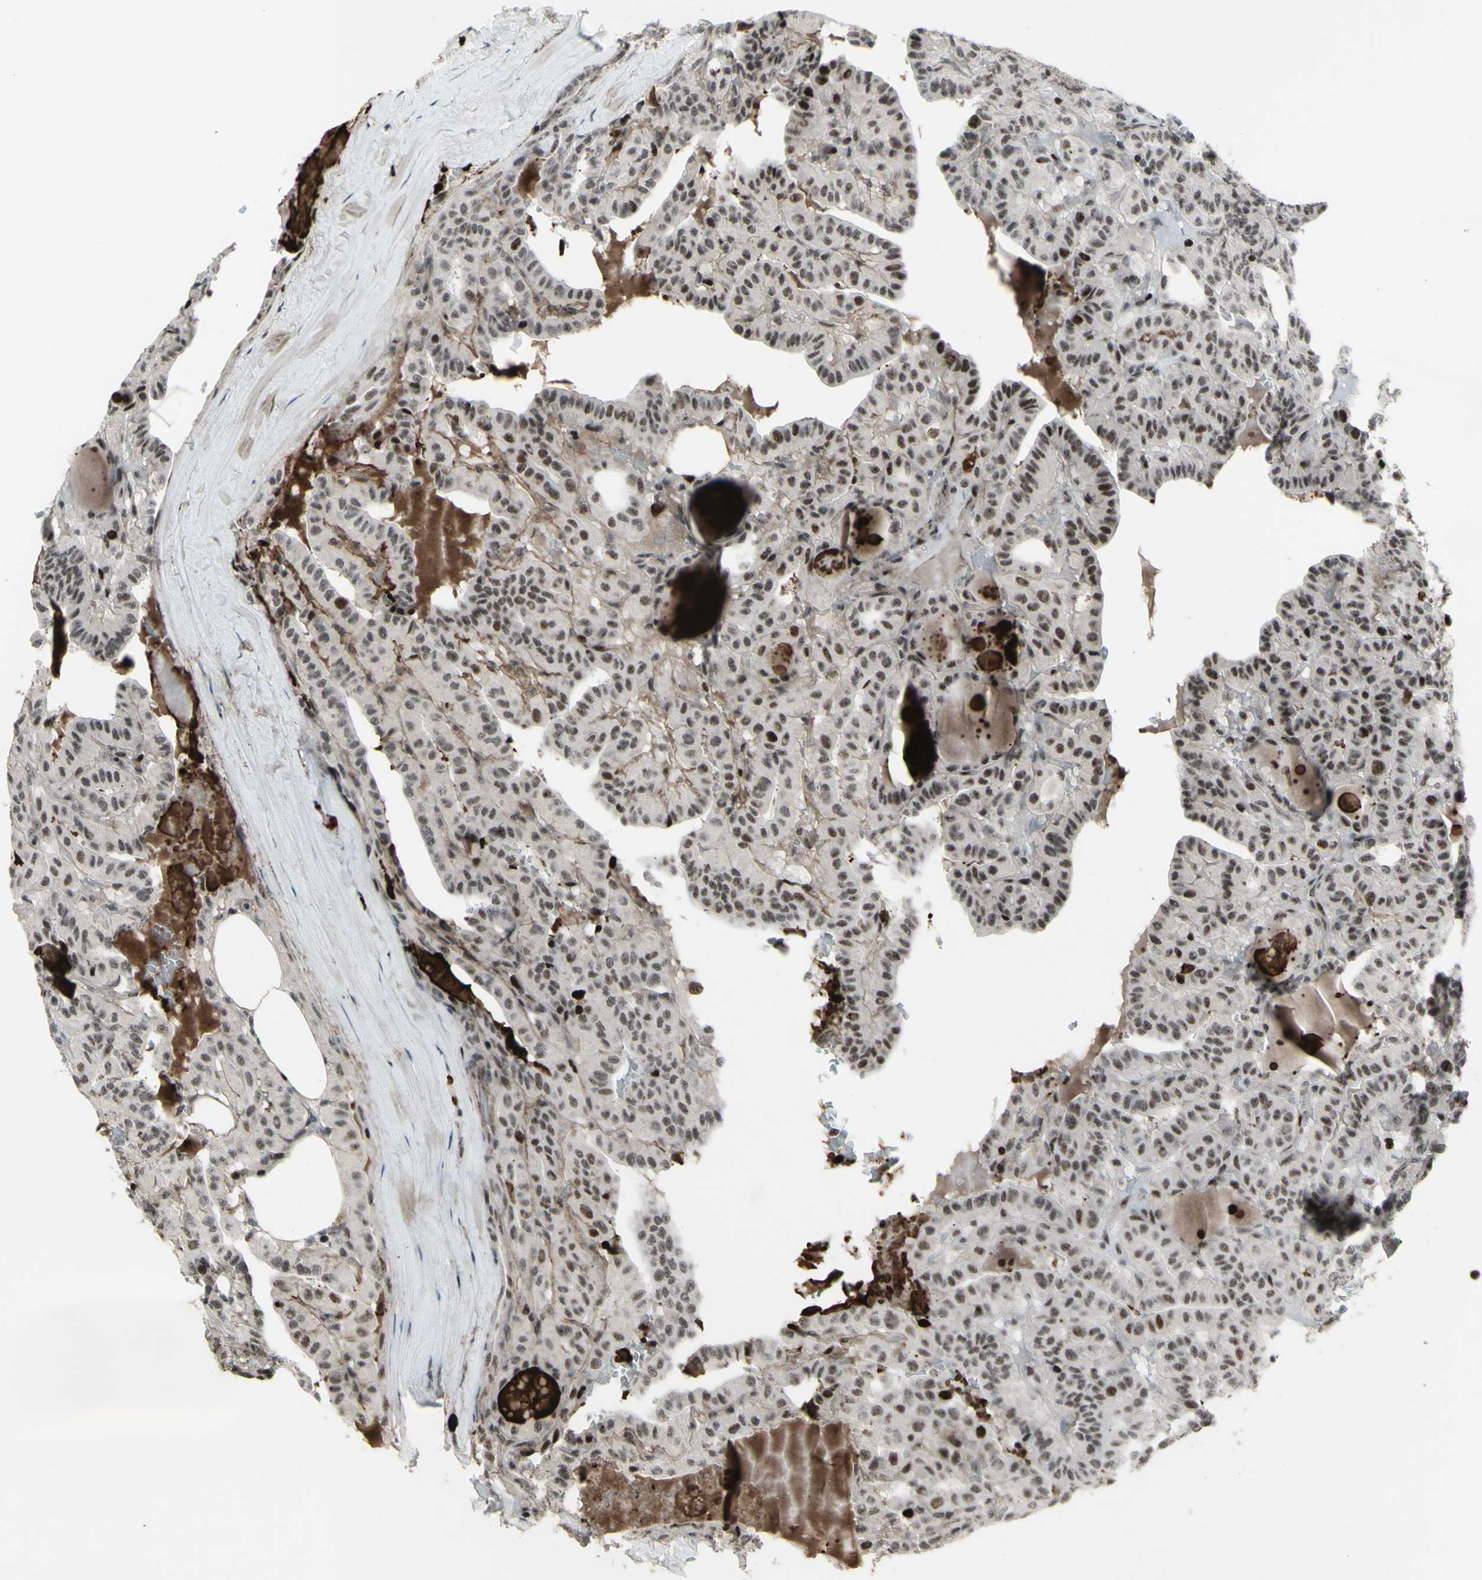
{"staining": {"intensity": "moderate", "quantity": "<25%", "location": "nuclear"}, "tissue": "head and neck cancer", "cell_type": "Tumor cells", "image_type": "cancer", "snomed": [{"axis": "morphology", "description": "Squamous cell carcinoma, NOS"}, {"axis": "topography", "description": "Oral tissue"}, {"axis": "topography", "description": "Head-Neck"}], "caption": "Protein staining of head and neck cancer tissue demonstrates moderate nuclear positivity in about <25% of tumor cells.", "gene": "SUPT6H", "patient": {"sex": "female", "age": 50}}